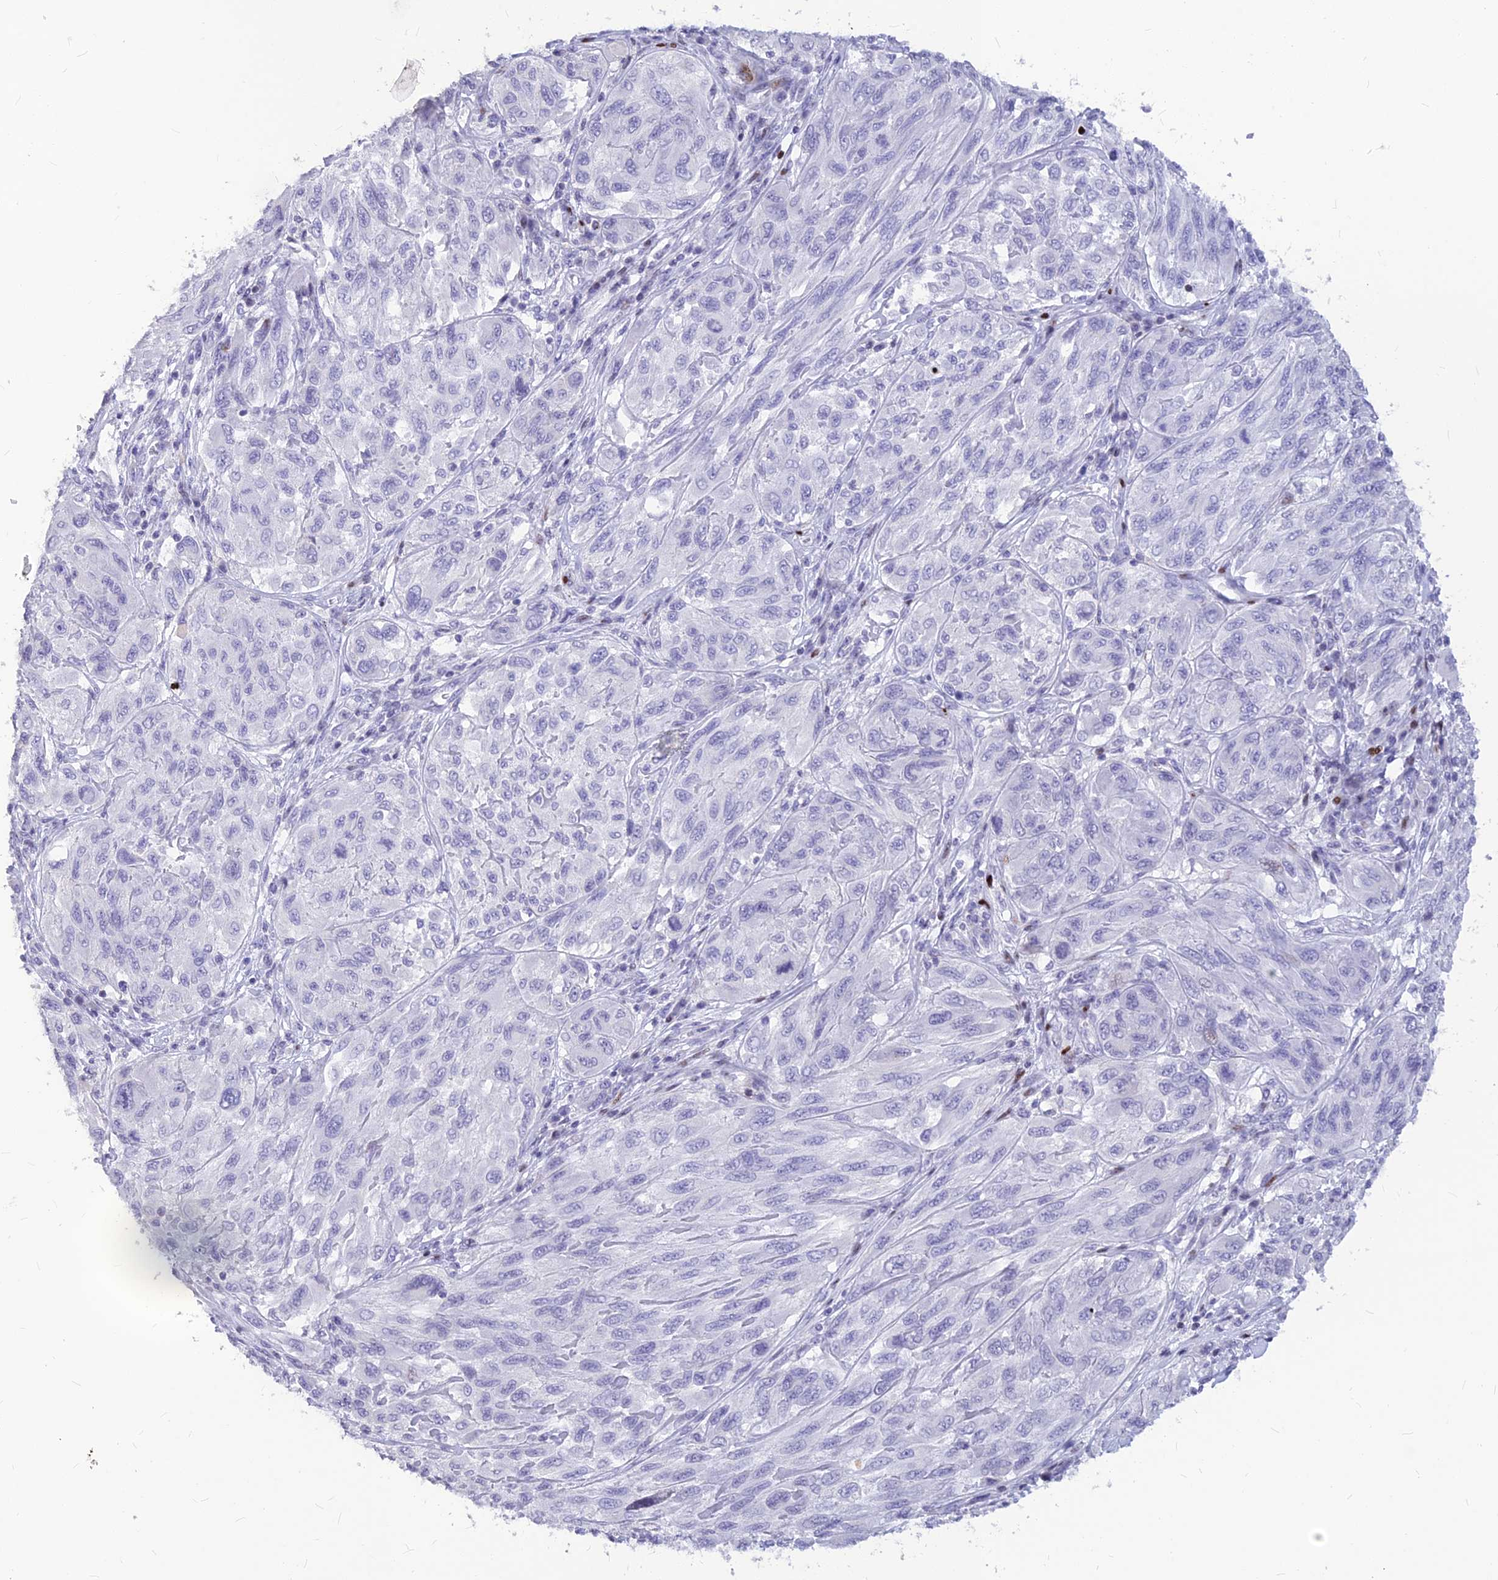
{"staining": {"intensity": "negative", "quantity": "none", "location": "none"}, "tissue": "melanoma", "cell_type": "Tumor cells", "image_type": "cancer", "snomed": [{"axis": "morphology", "description": "Malignant melanoma, NOS"}, {"axis": "topography", "description": "Skin"}], "caption": "Protein analysis of malignant melanoma reveals no significant staining in tumor cells.", "gene": "PRPS1", "patient": {"sex": "female", "age": 91}}